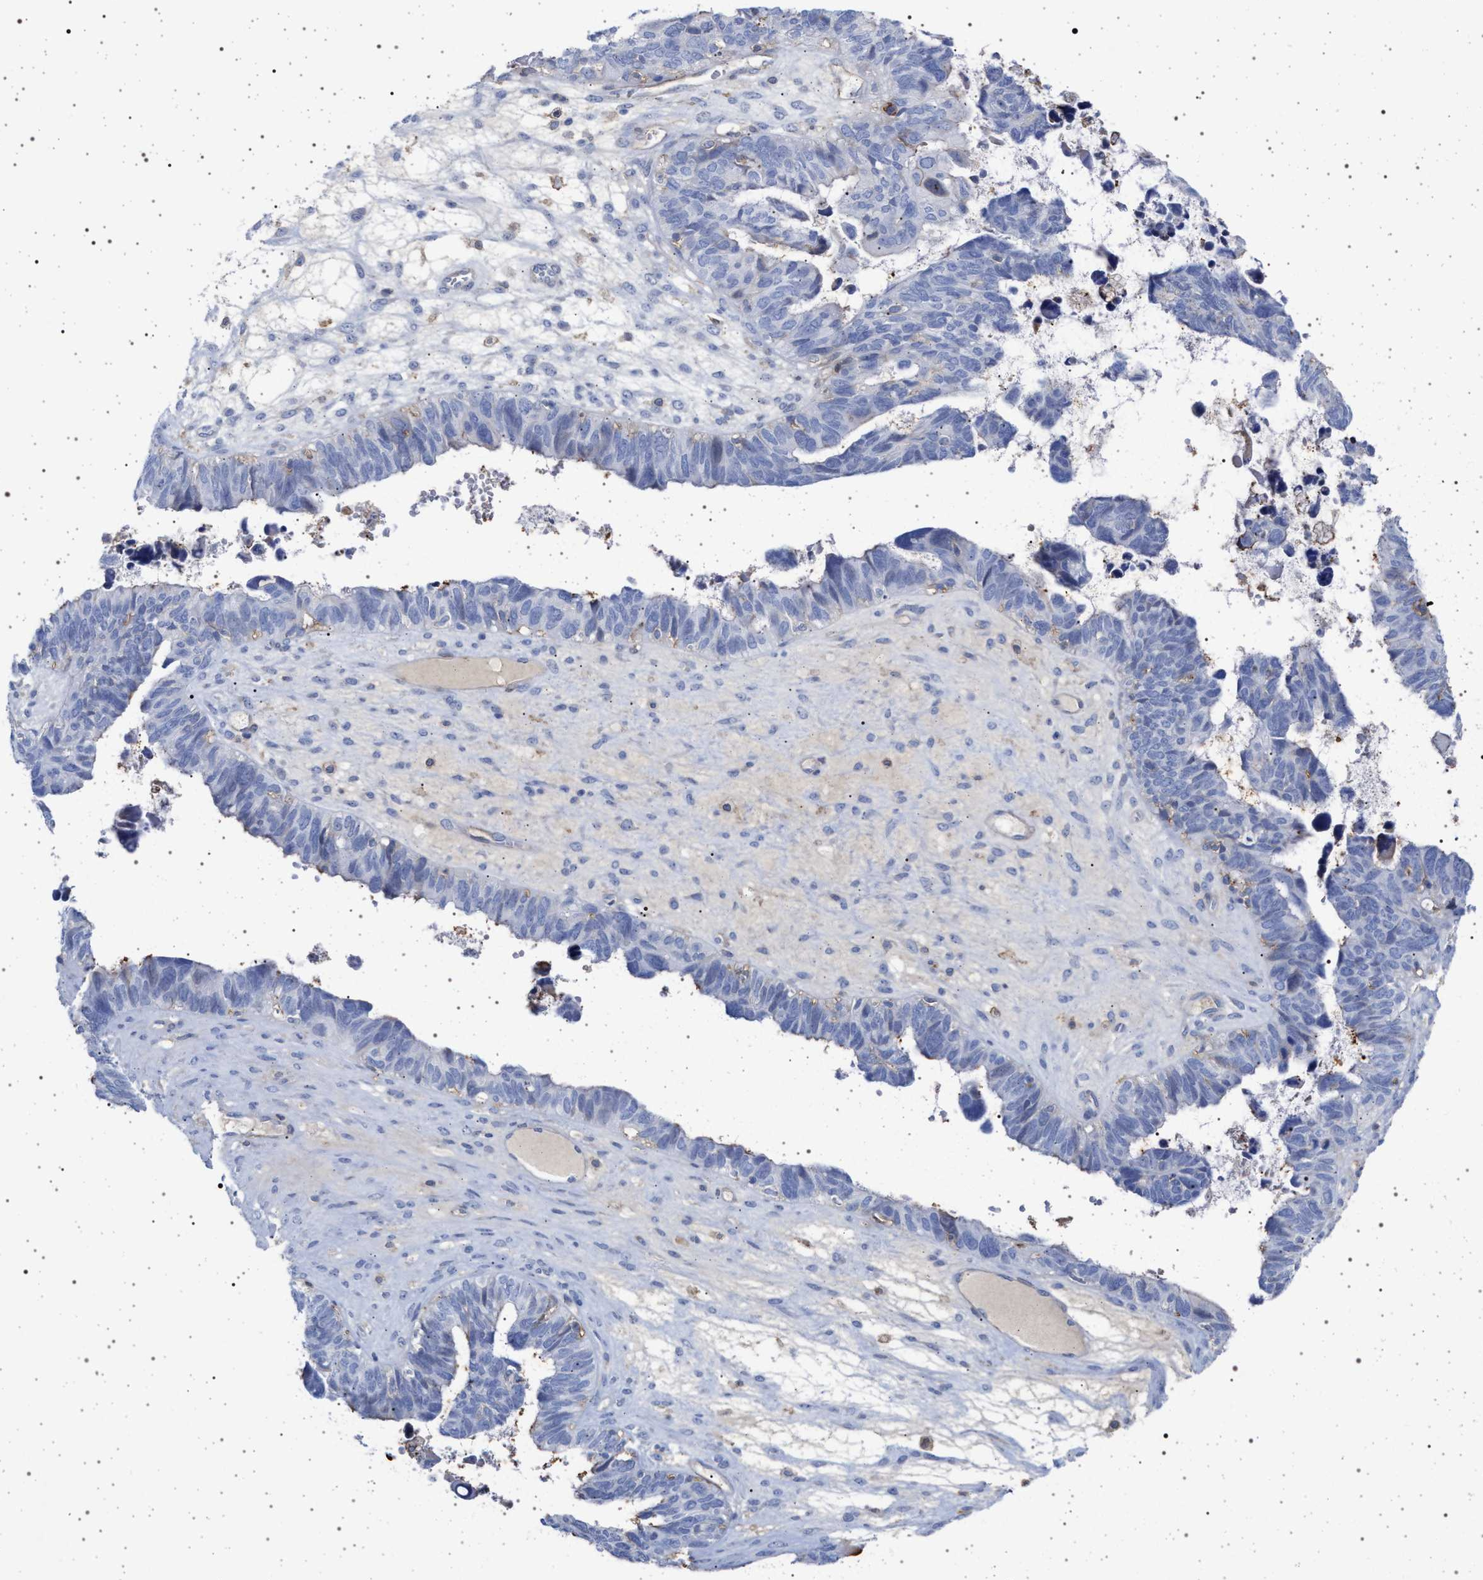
{"staining": {"intensity": "negative", "quantity": "none", "location": "none"}, "tissue": "ovarian cancer", "cell_type": "Tumor cells", "image_type": "cancer", "snomed": [{"axis": "morphology", "description": "Cystadenocarcinoma, serous, NOS"}, {"axis": "topography", "description": "Ovary"}], "caption": "Tumor cells are negative for protein expression in human ovarian serous cystadenocarcinoma.", "gene": "PLG", "patient": {"sex": "female", "age": 79}}